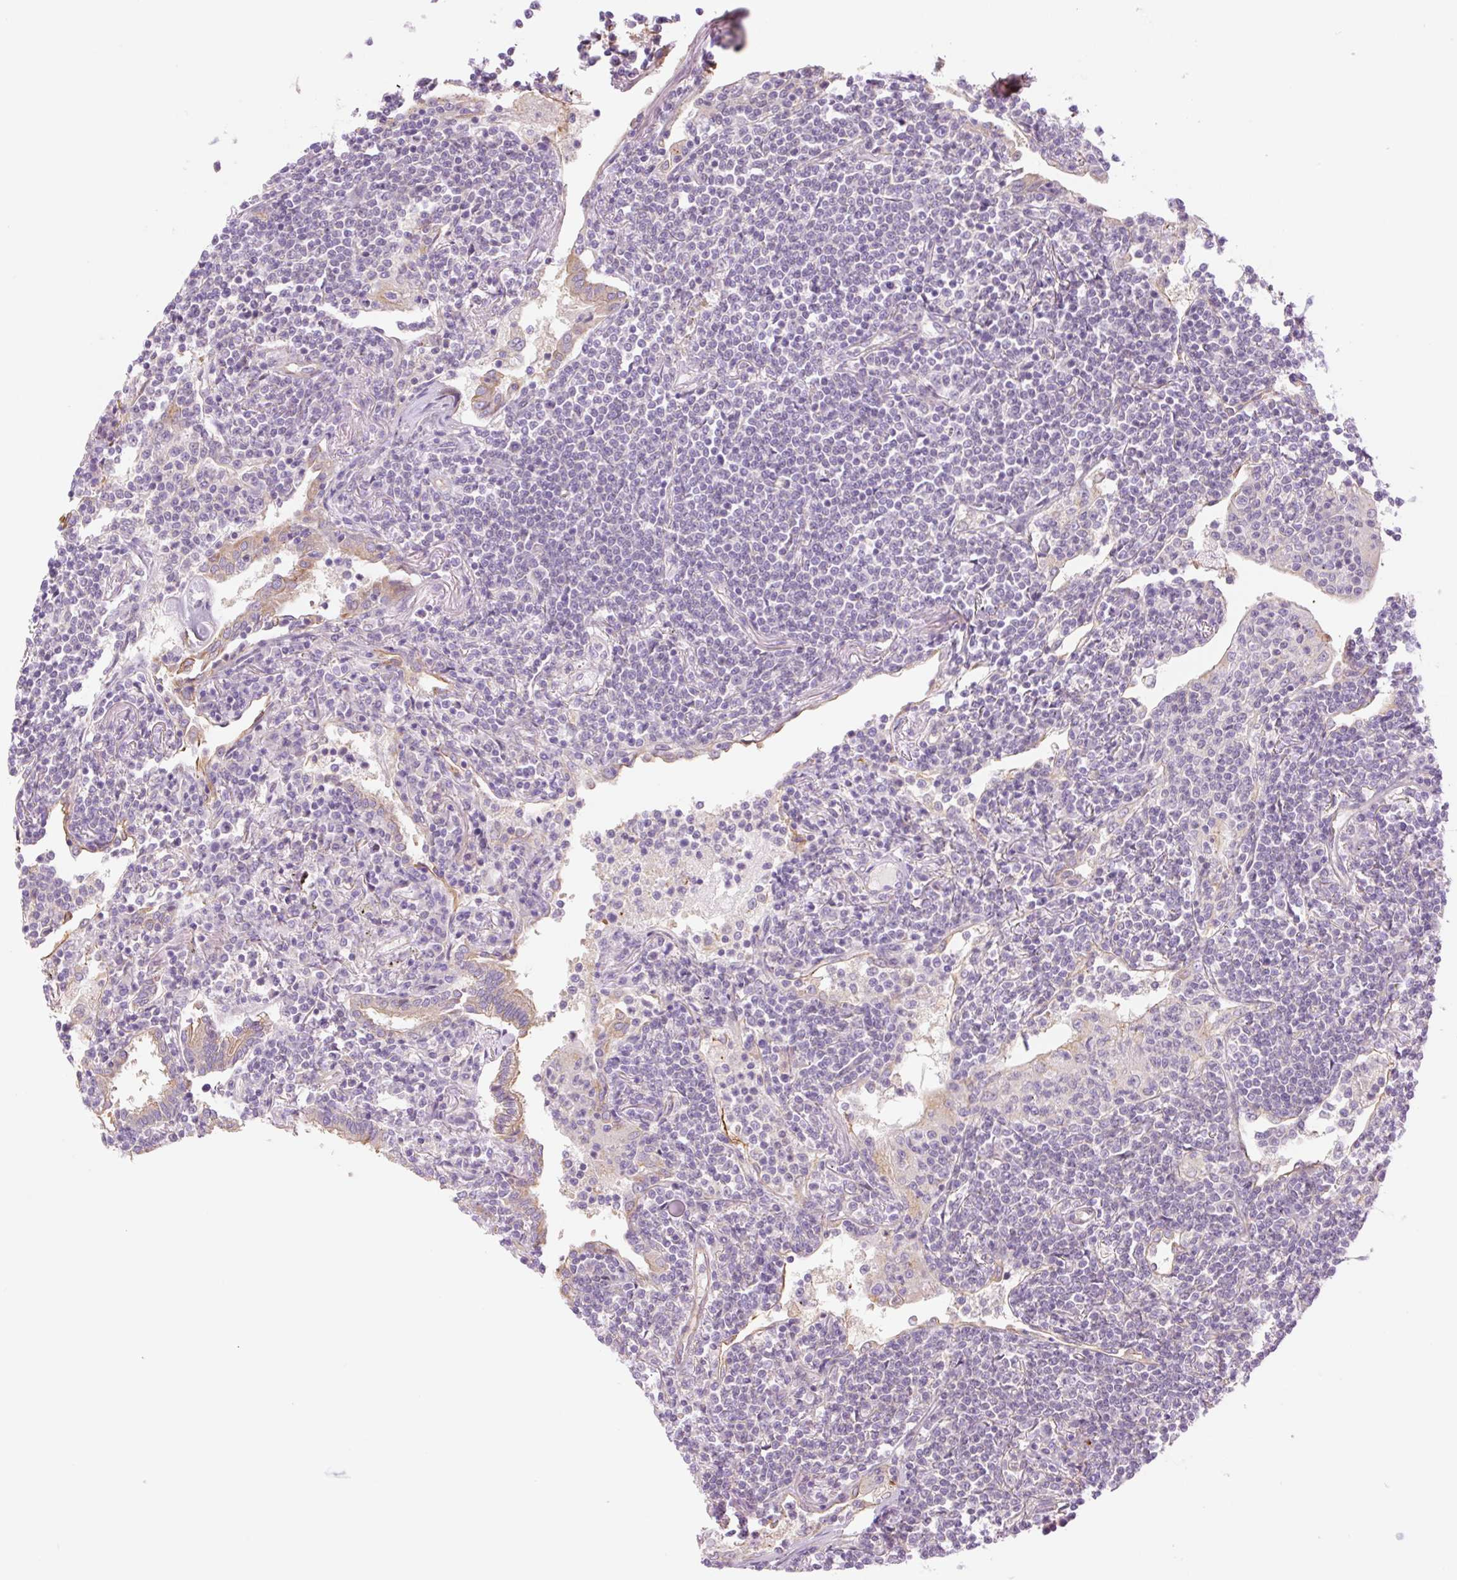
{"staining": {"intensity": "negative", "quantity": "none", "location": "none"}, "tissue": "lymphoma", "cell_type": "Tumor cells", "image_type": "cancer", "snomed": [{"axis": "morphology", "description": "Malignant lymphoma, non-Hodgkin's type, Low grade"}, {"axis": "topography", "description": "Lung"}], "caption": "Tumor cells are negative for protein expression in human malignant lymphoma, non-Hodgkin's type (low-grade).", "gene": "NLRP5", "patient": {"sex": "female", "age": 71}}